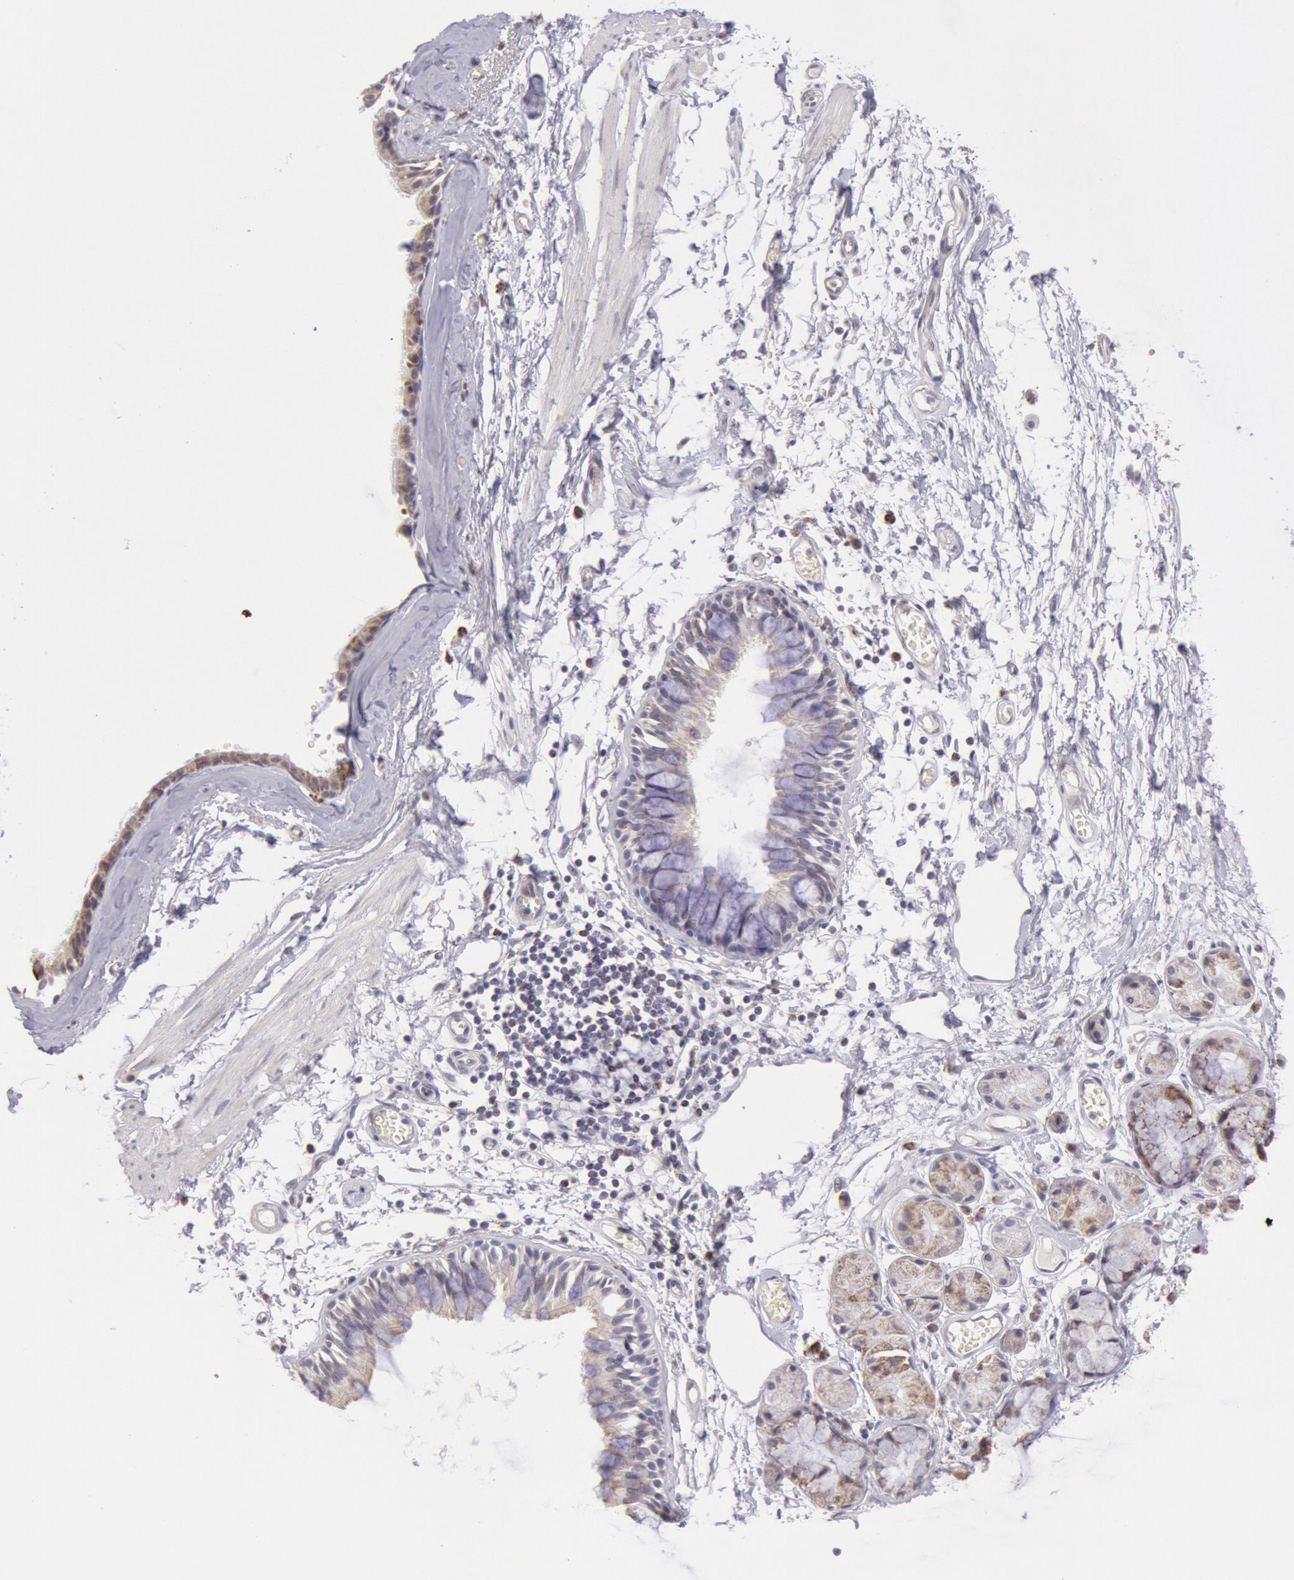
{"staining": {"intensity": "moderate", "quantity": ">75%", "location": "cytoplasmic/membranous"}, "tissue": "bronchus", "cell_type": "Respiratory epithelial cells", "image_type": "normal", "snomed": [{"axis": "morphology", "description": "Normal tissue, NOS"}, {"axis": "topography", "description": "Bronchus"}, {"axis": "topography", "description": "Lung"}], "caption": "Immunohistochemistry (IHC) histopathology image of benign bronchus: bronchus stained using IHC shows medium levels of moderate protein expression localized specifically in the cytoplasmic/membranous of respiratory epithelial cells, appearing as a cytoplasmic/membranous brown color.", "gene": "FRMD6", "patient": {"sex": "female", "age": 56}}